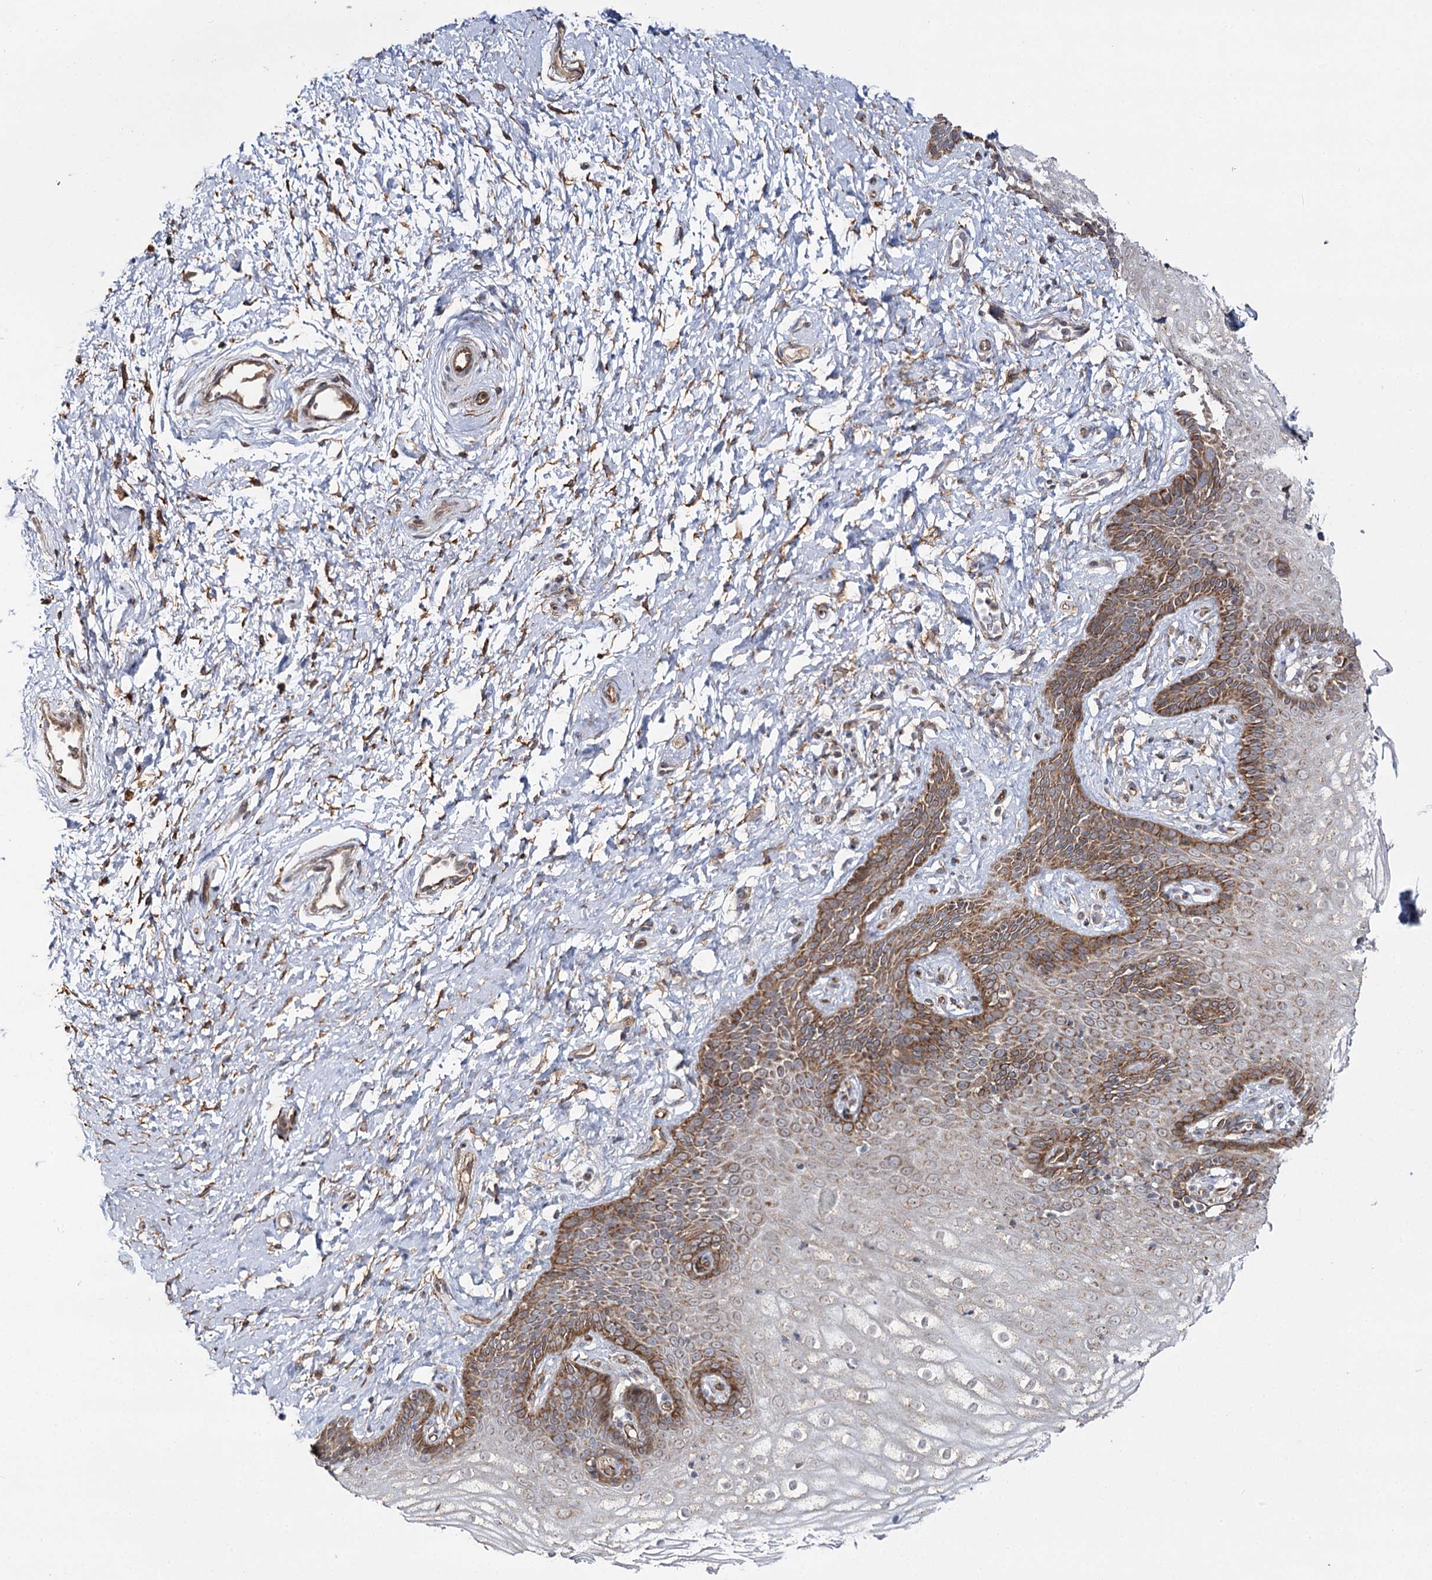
{"staining": {"intensity": "moderate", "quantity": "25%-75%", "location": "cytoplasmic/membranous"}, "tissue": "vagina", "cell_type": "Squamous epithelial cells", "image_type": "normal", "snomed": [{"axis": "morphology", "description": "Normal tissue, NOS"}, {"axis": "topography", "description": "Vagina"}, {"axis": "topography", "description": "Cervix"}], "caption": "A brown stain highlights moderate cytoplasmic/membranous expression of a protein in squamous epithelial cells of normal human vagina.", "gene": "CBR4", "patient": {"sex": "female", "age": 40}}